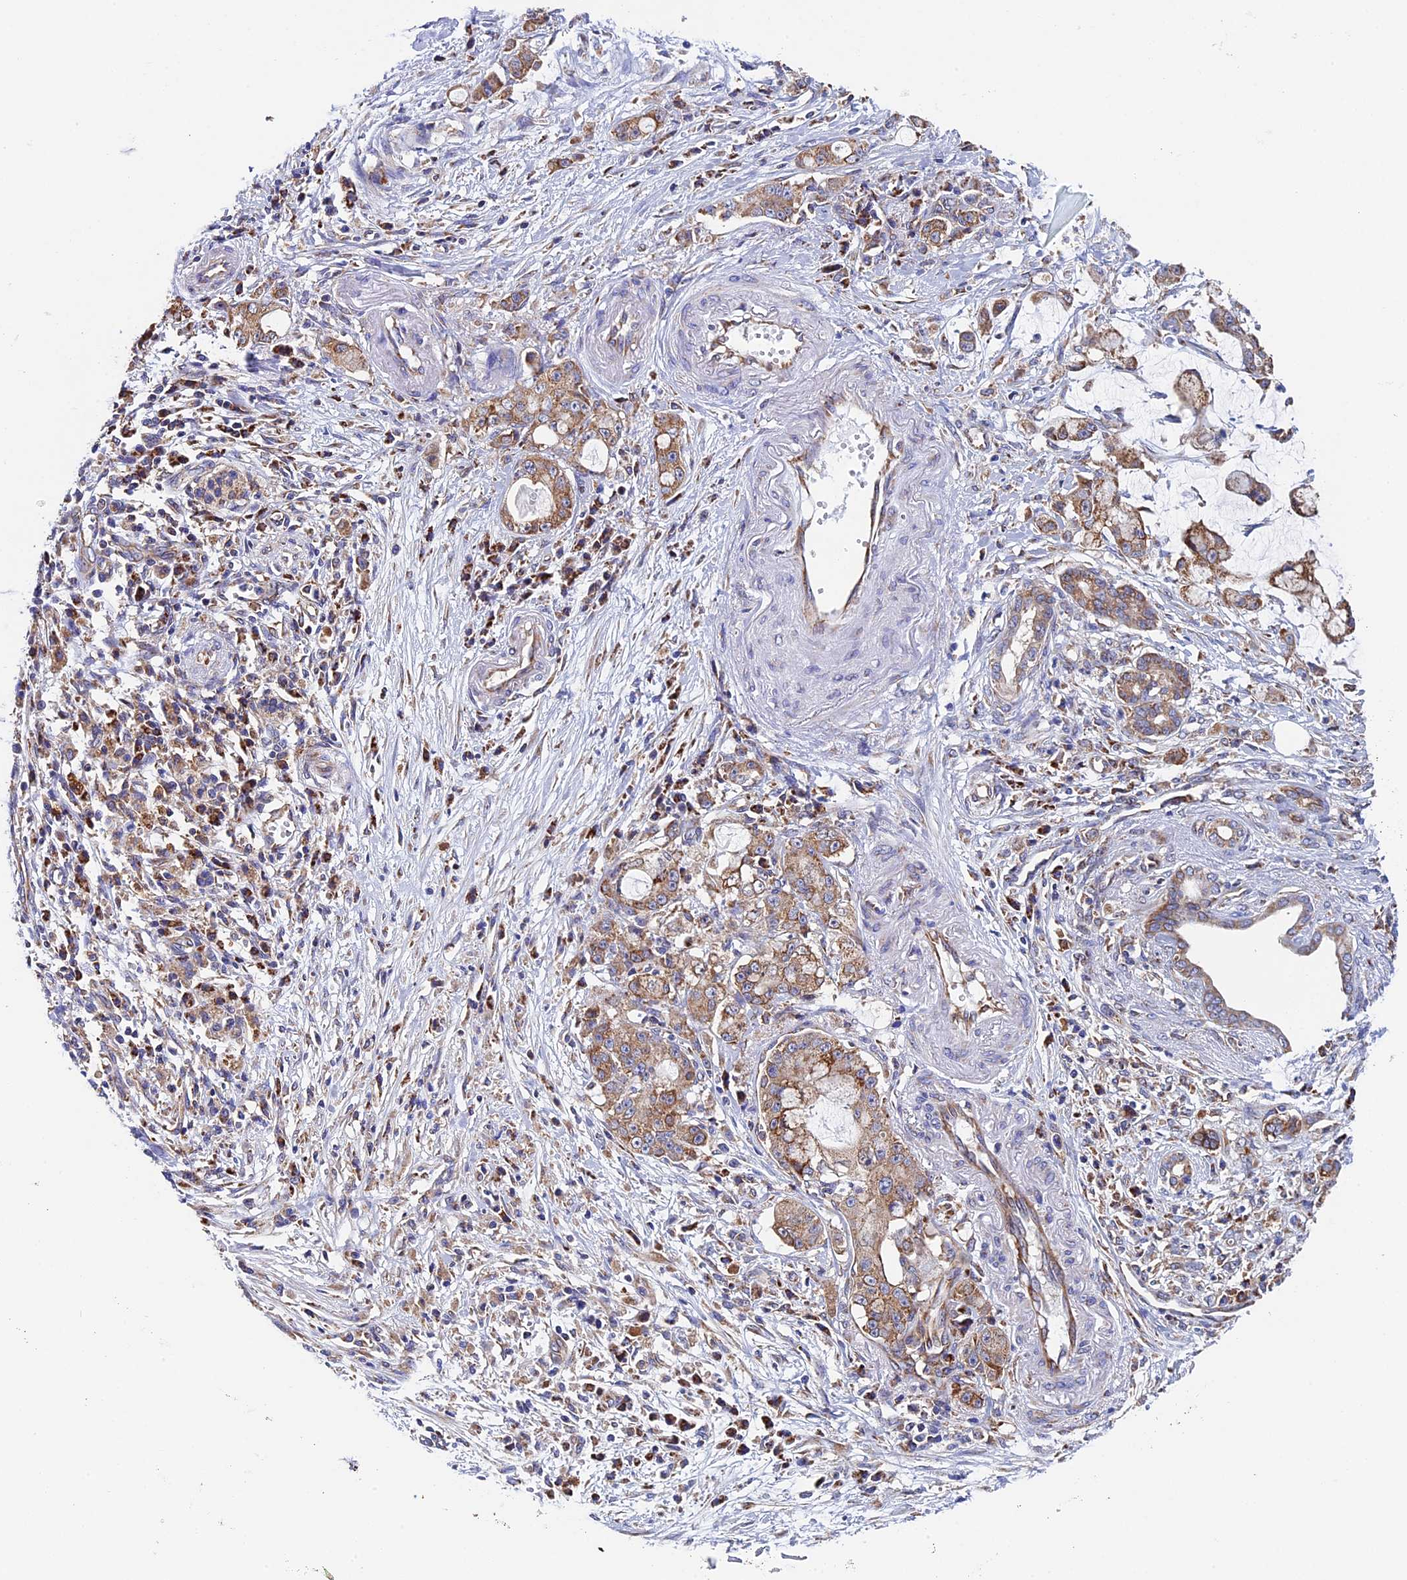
{"staining": {"intensity": "moderate", "quantity": ">75%", "location": "cytoplasmic/membranous"}, "tissue": "pancreatic cancer", "cell_type": "Tumor cells", "image_type": "cancer", "snomed": [{"axis": "morphology", "description": "Adenocarcinoma, NOS"}, {"axis": "topography", "description": "Pancreas"}], "caption": "Immunohistochemical staining of human pancreatic cancer demonstrates moderate cytoplasmic/membranous protein positivity in approximately >75% of tumor cells.", "gene": "SLC9A5", "patient": {"sex": "female", "age": 73}}